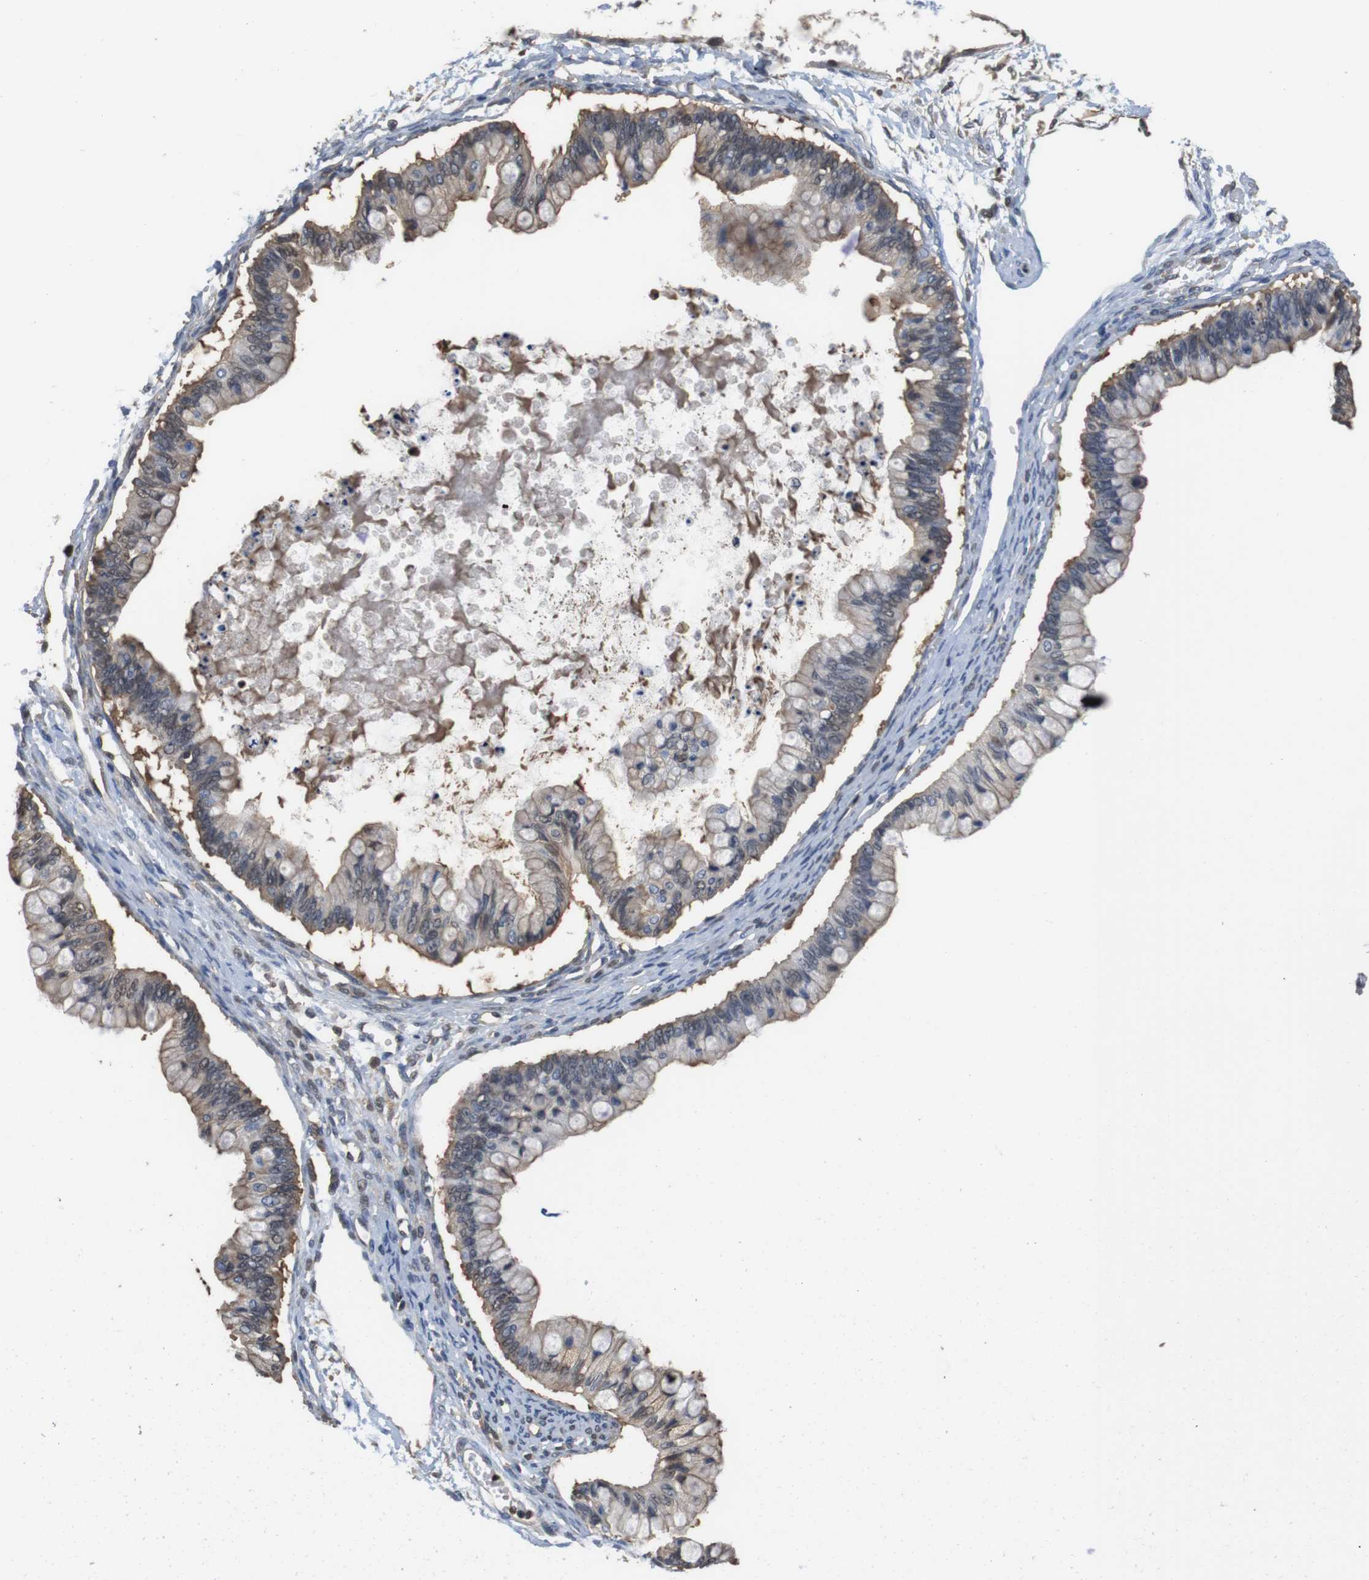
{"staining": {"intensity": "weak", "quantity": "<25%", "location": "cytoplasmic/membranous,nuclear"}, "tissue": "ovarian cancer", "cell_type": "Tumor cells", "image_type": "cancer", "snomed": [{"axis": "morphology", "description": "Cystadenocarcinoma, mucinous, NOS"}, {"axis": "topography", "description": "Ovary"}], "caption": "Immunohistochemical staining of mucinous cystadenocarcinoma (ovarian) demonstrates no significant staining in tumor cells.", "gene": "LDHA", "patient": {"sex": "female", "age": 57}}